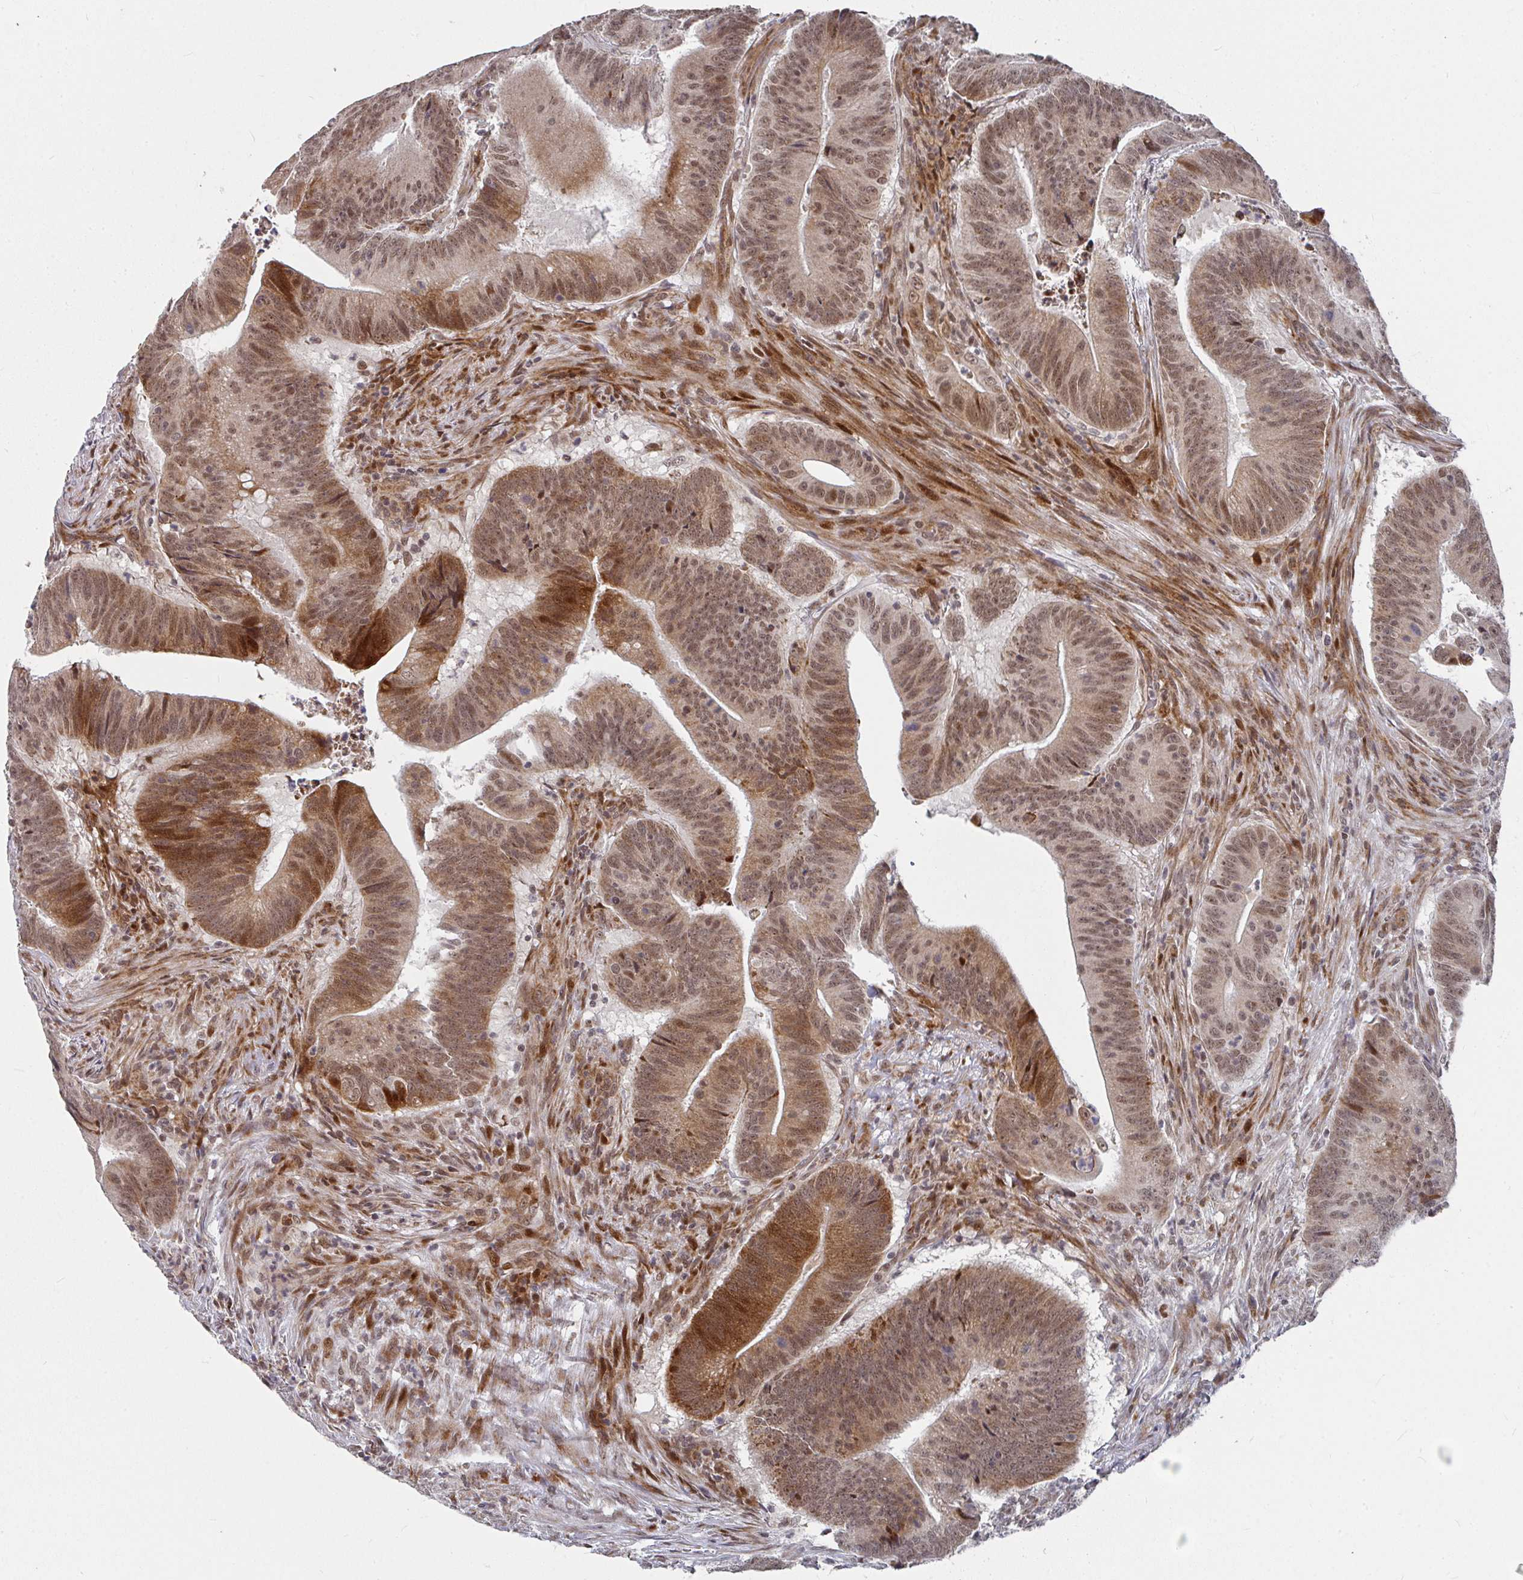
{"staining": {"intensity": "moderate", "quantity": ">75%", "location": "cytoplasmic/membranous,nuclear"}, "tissue": "colorectal cancer", "cell_type": "Tumor cells", "image_type": "cancer", "snomed": [{"axis": "morphology", "description": "Adenocarcinoma, NOS"}, {"axis": "topography", "description": "Colon"}], "caption": "Tumor cells display moderate cytoplasmic/membranous and nuclear staining in approximately >75% of cells in colorectal adenocarcinoma.", "gene": "RBBP5", "patient": {"sex": "female", "age": 87}}